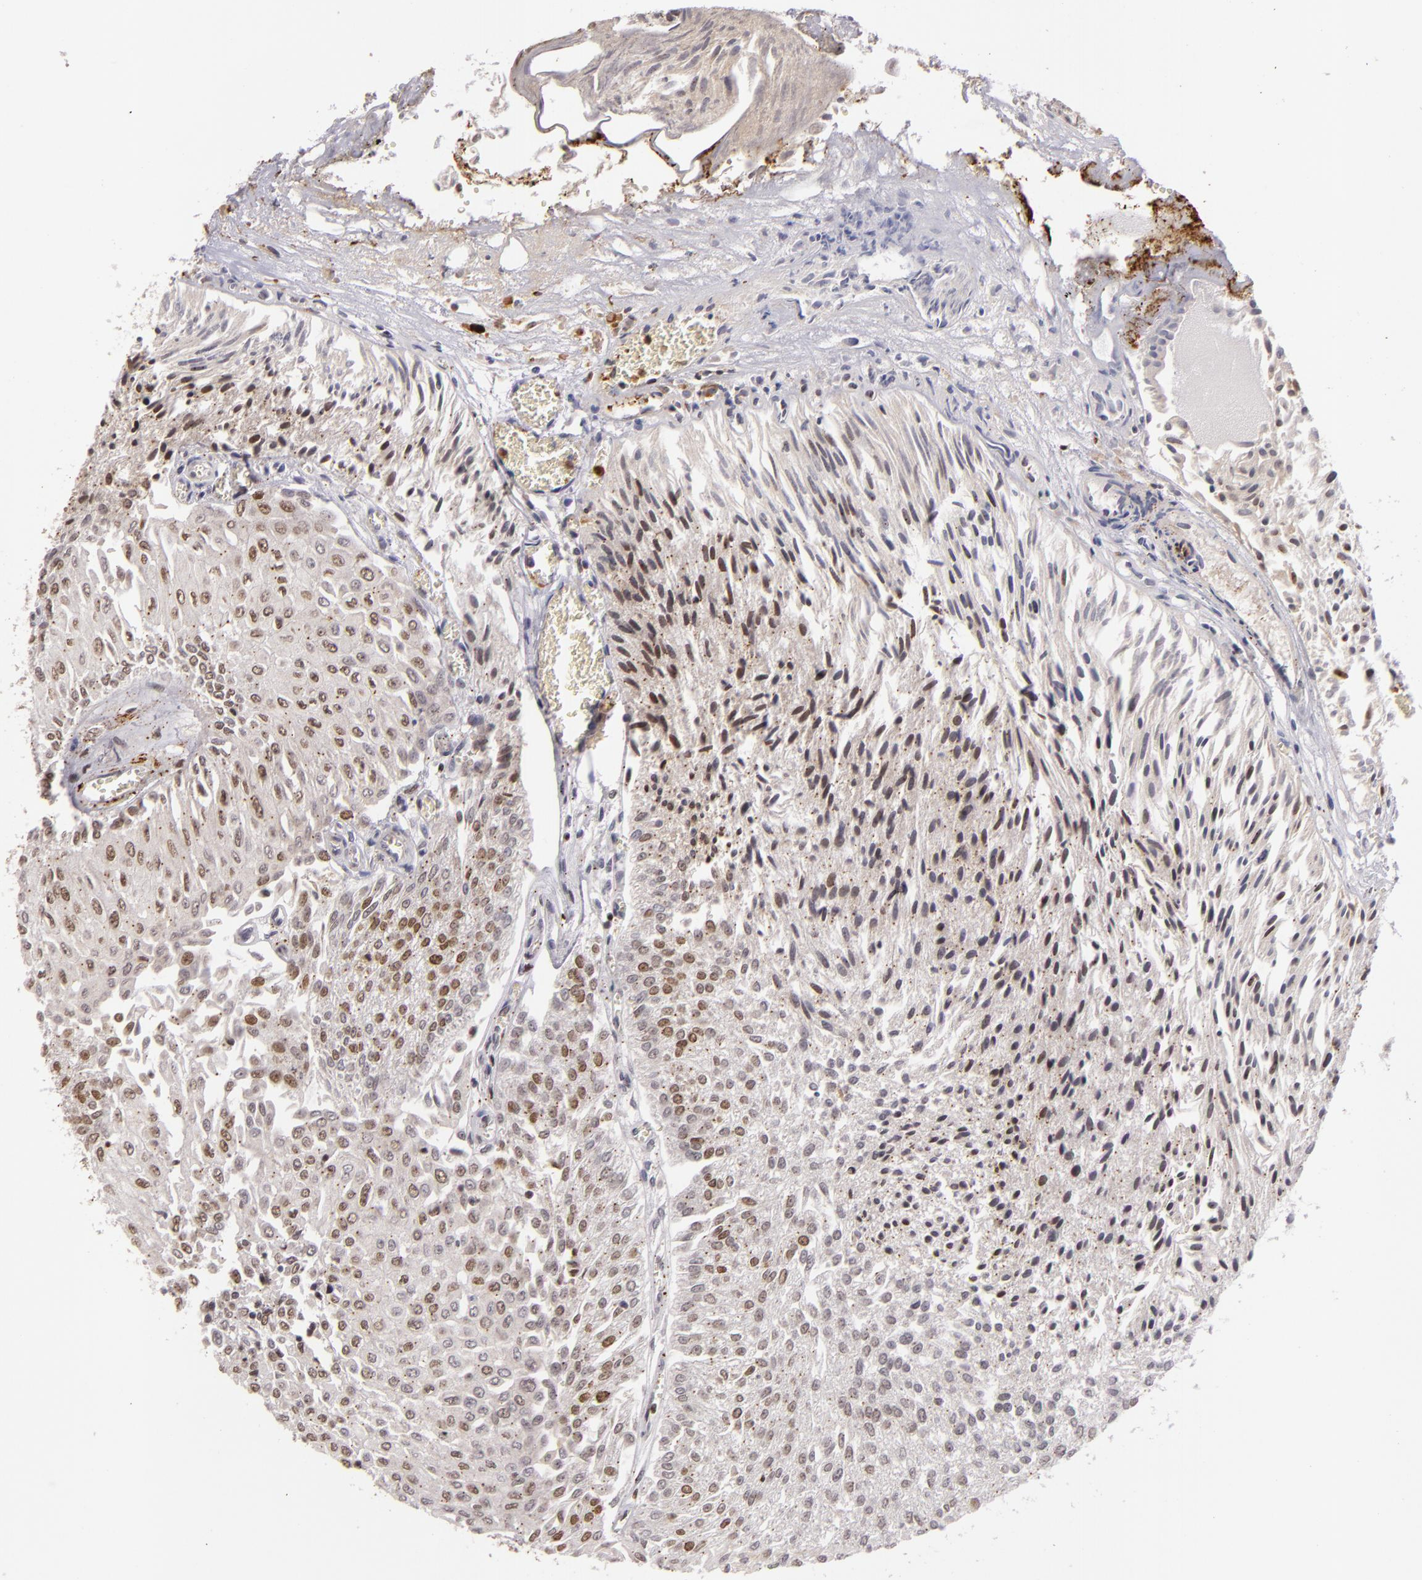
{"staining": {"intensity": "moderate", "quantity": "25%-75%", "location": "nuclear"}, "tissue": "urothelial cancer", "cell_type": "Tumor cells", "image_type": "cancer", "snomed": [{"axis": "morphology", "description": "Urothelial carcinoma, Low grade"}, {"axis": "topography", "description": "Urinary bladder"}], "caption": "The immunohistochemical stain labels moderate nuclear expression in tumor cells of urothelial carcinoma (low-grade) tissue.", "gene": "RXRG", "patient": {"sex": "male", "age": 86}}